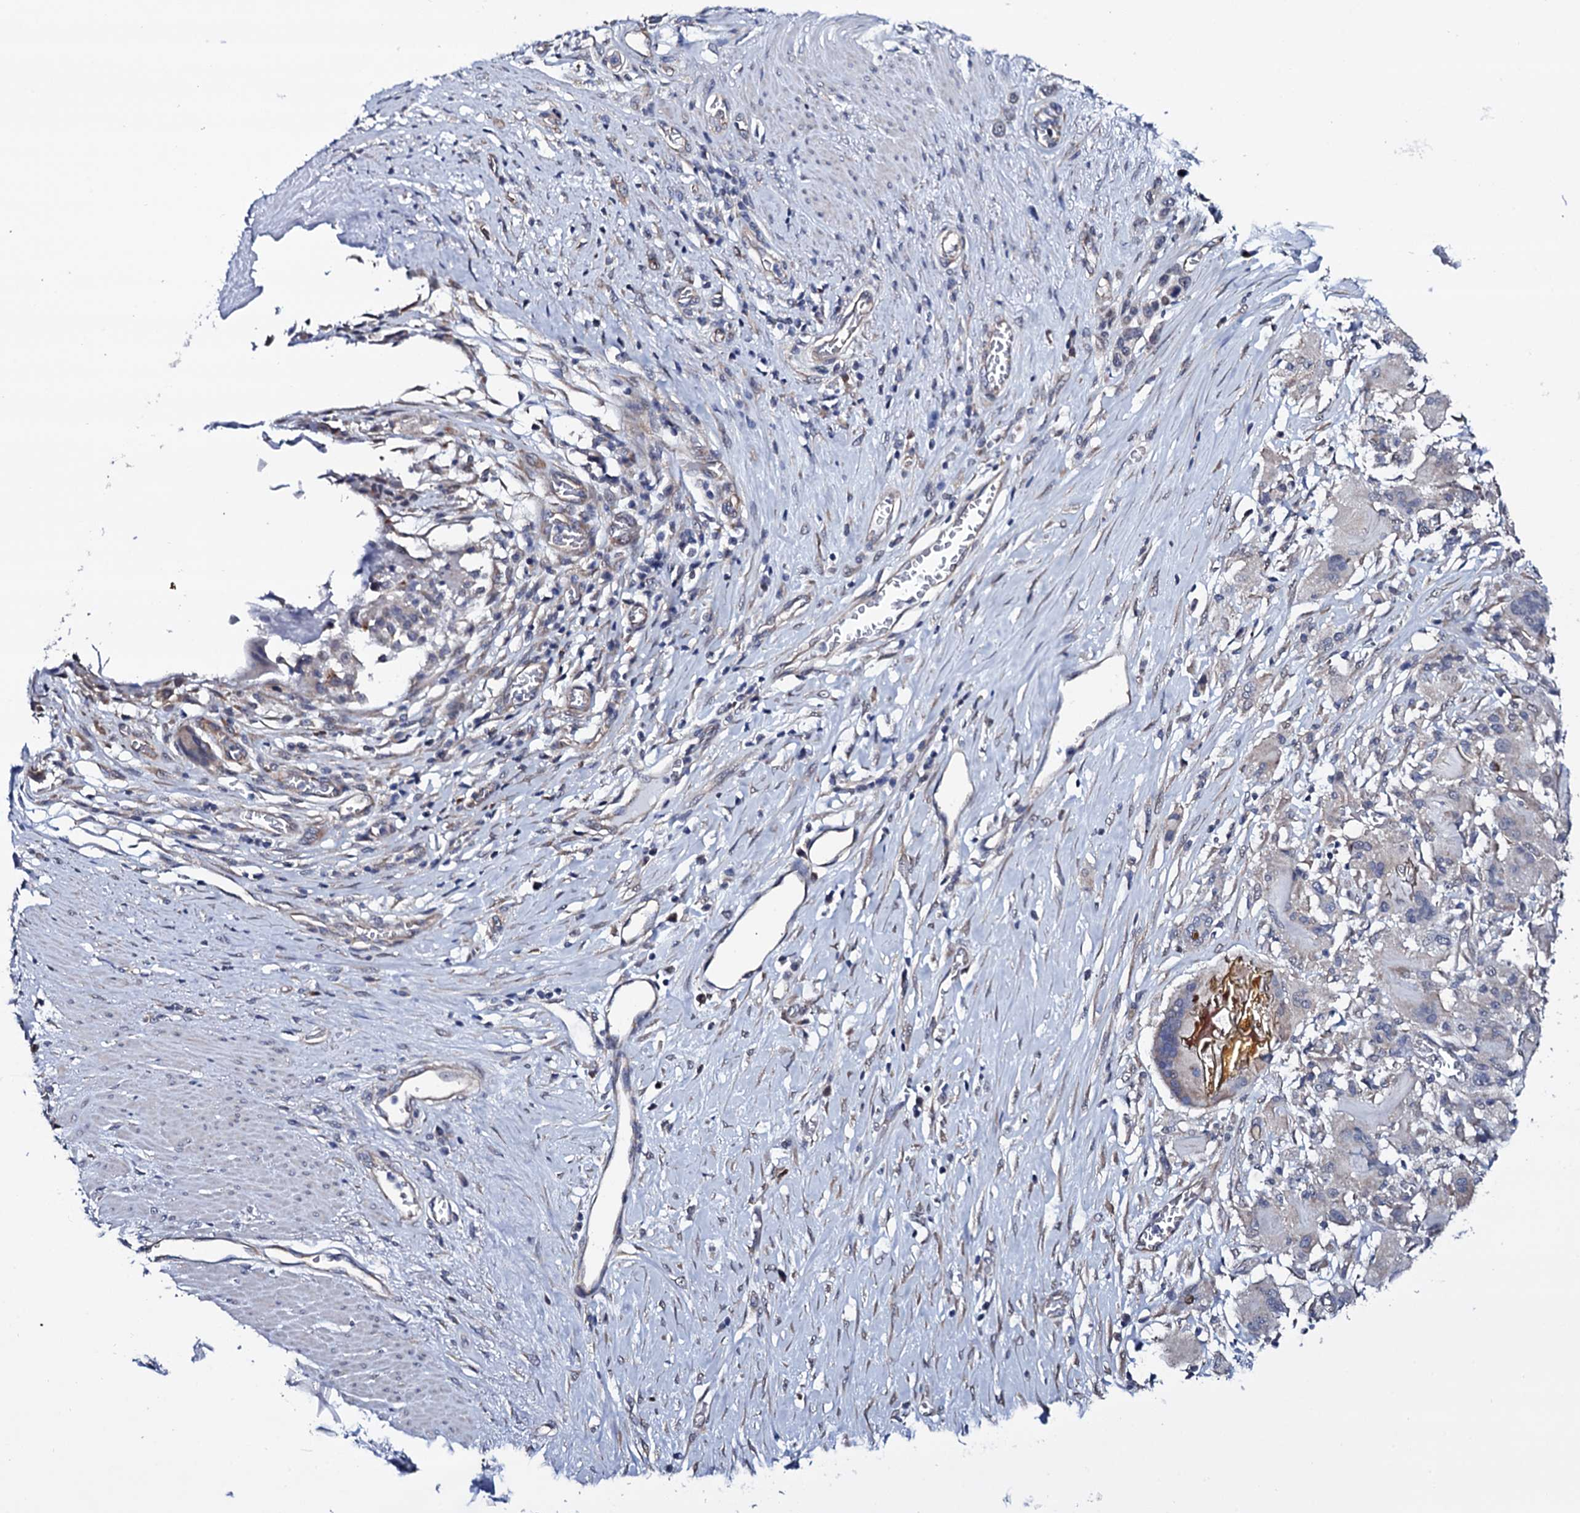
{"staining": {"intensity": "negative", "quantity": "none", "location": "none"}, "tissue": "stomach cancer", "cell_type": "Tumor cells", "image_type": "cancer", "snomed": [{"axis": "morphology", "description": "Adenocarcinoma, NOS"}, {"axis": "morphology", "description": "Adenocarcinoma, High grade"}, {"axis": "topography", "description": "Stomach, upper"}, {"axis": "topography", "description": "Stomach, lower"}], "caption": "IHC histopathology image of neoplastic tissue: human stomach high-grade adenocarcinoma stained with DAB (3,3'-diaminobenzidine) reveals no significant protein staining in tumor cells.", "gene": "GAREM1", "patient": {"sex": "female", "age": 65}}